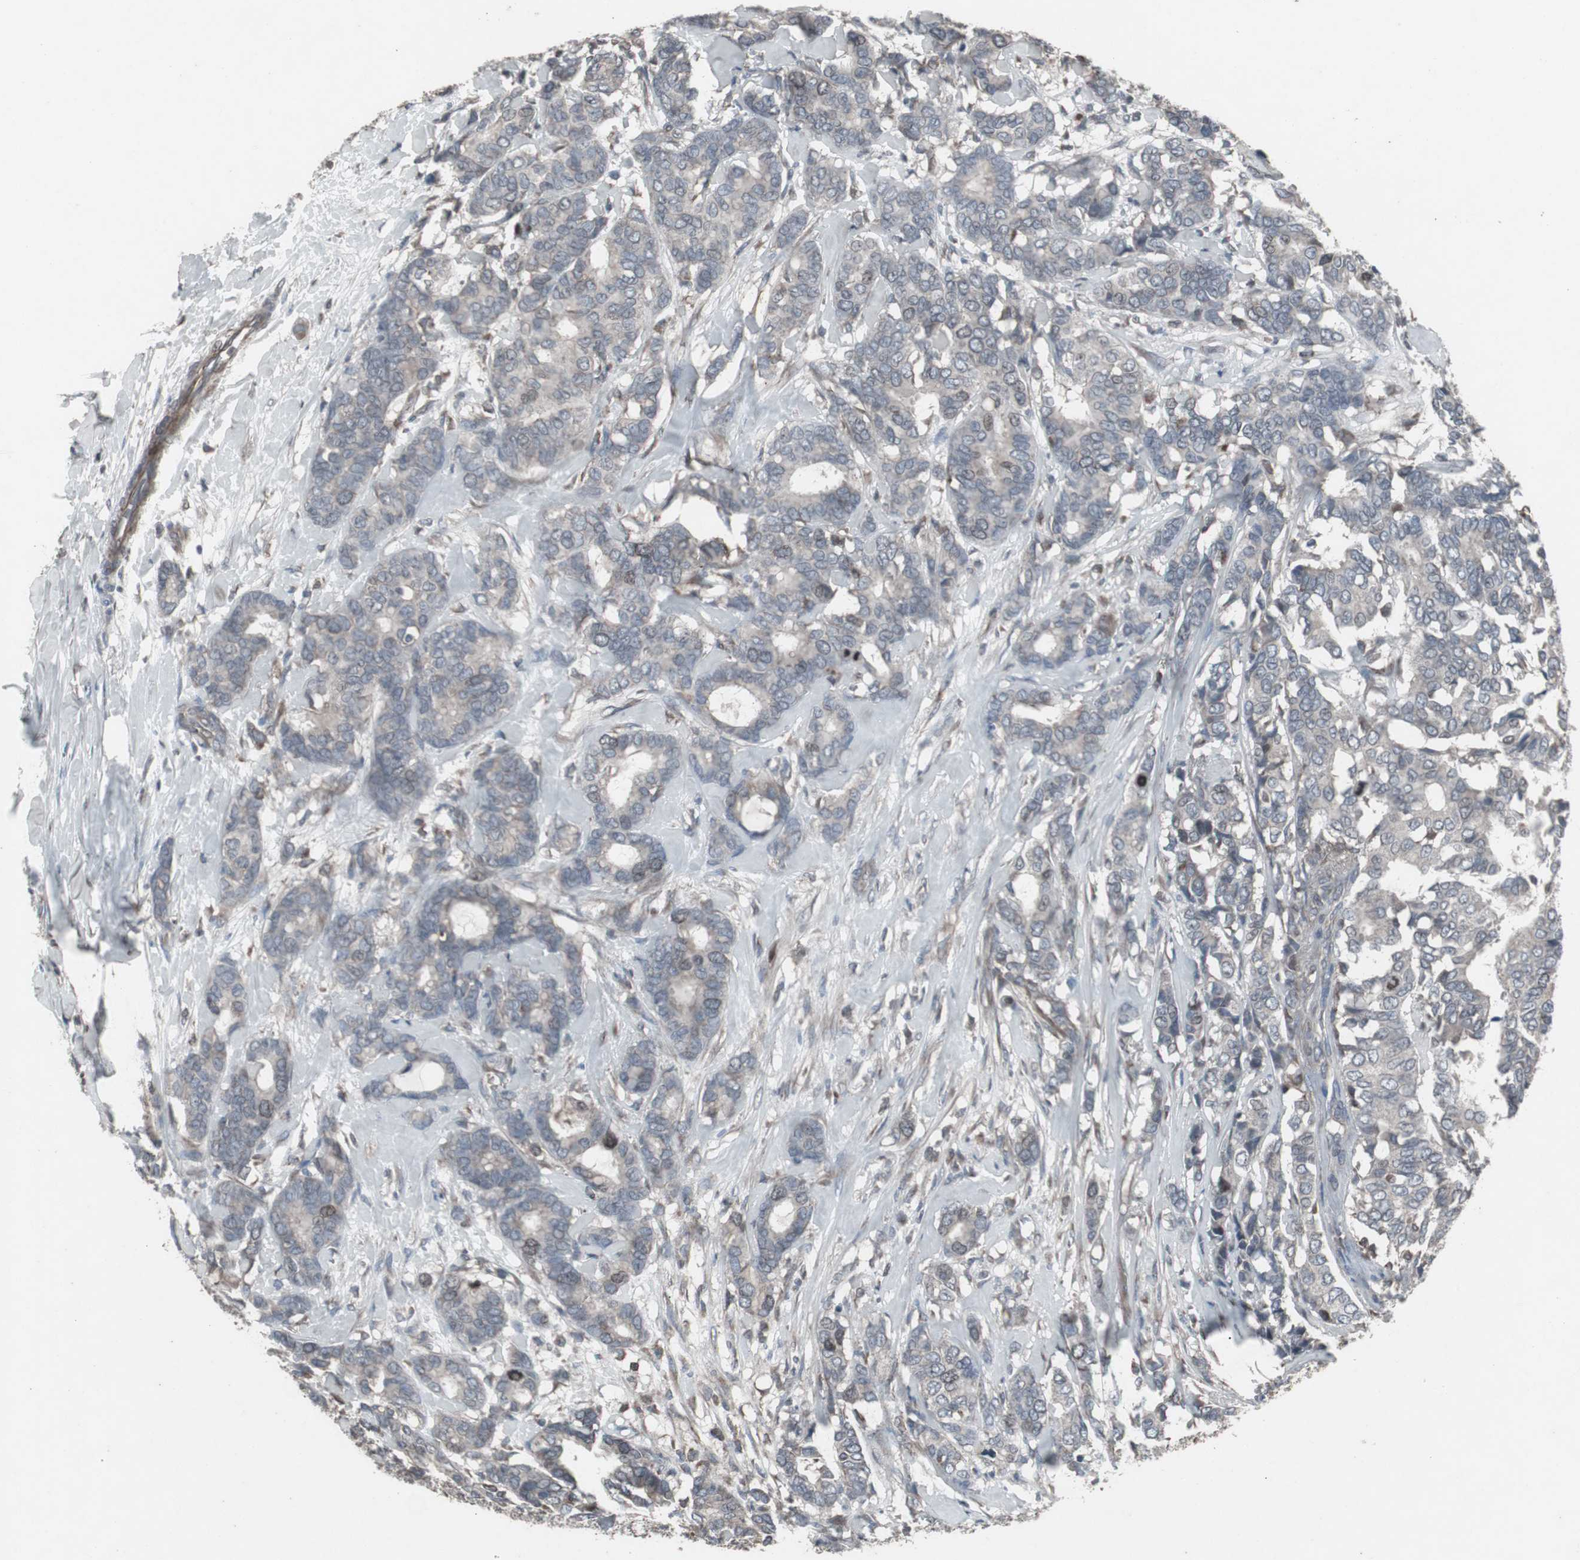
{"staining": {"intensity": "weak", "quantity": "<25%", "location": "cytoplasmic/membranous"}, "tissue": "breast cancer", "cell_type": "Tumor cells", "image_type": "cancer", "snomed": [{"axis": "morphology", "description": "Duct carcinoma"}, {"axis": "topography", "description": "Breast"}], "caption": "Tumor cells are negative for brown protein staining in infiltrating ductal carcinoma (breast).", "gene": "SSTR2", "patient": {"sex": "female", "age": 87}}